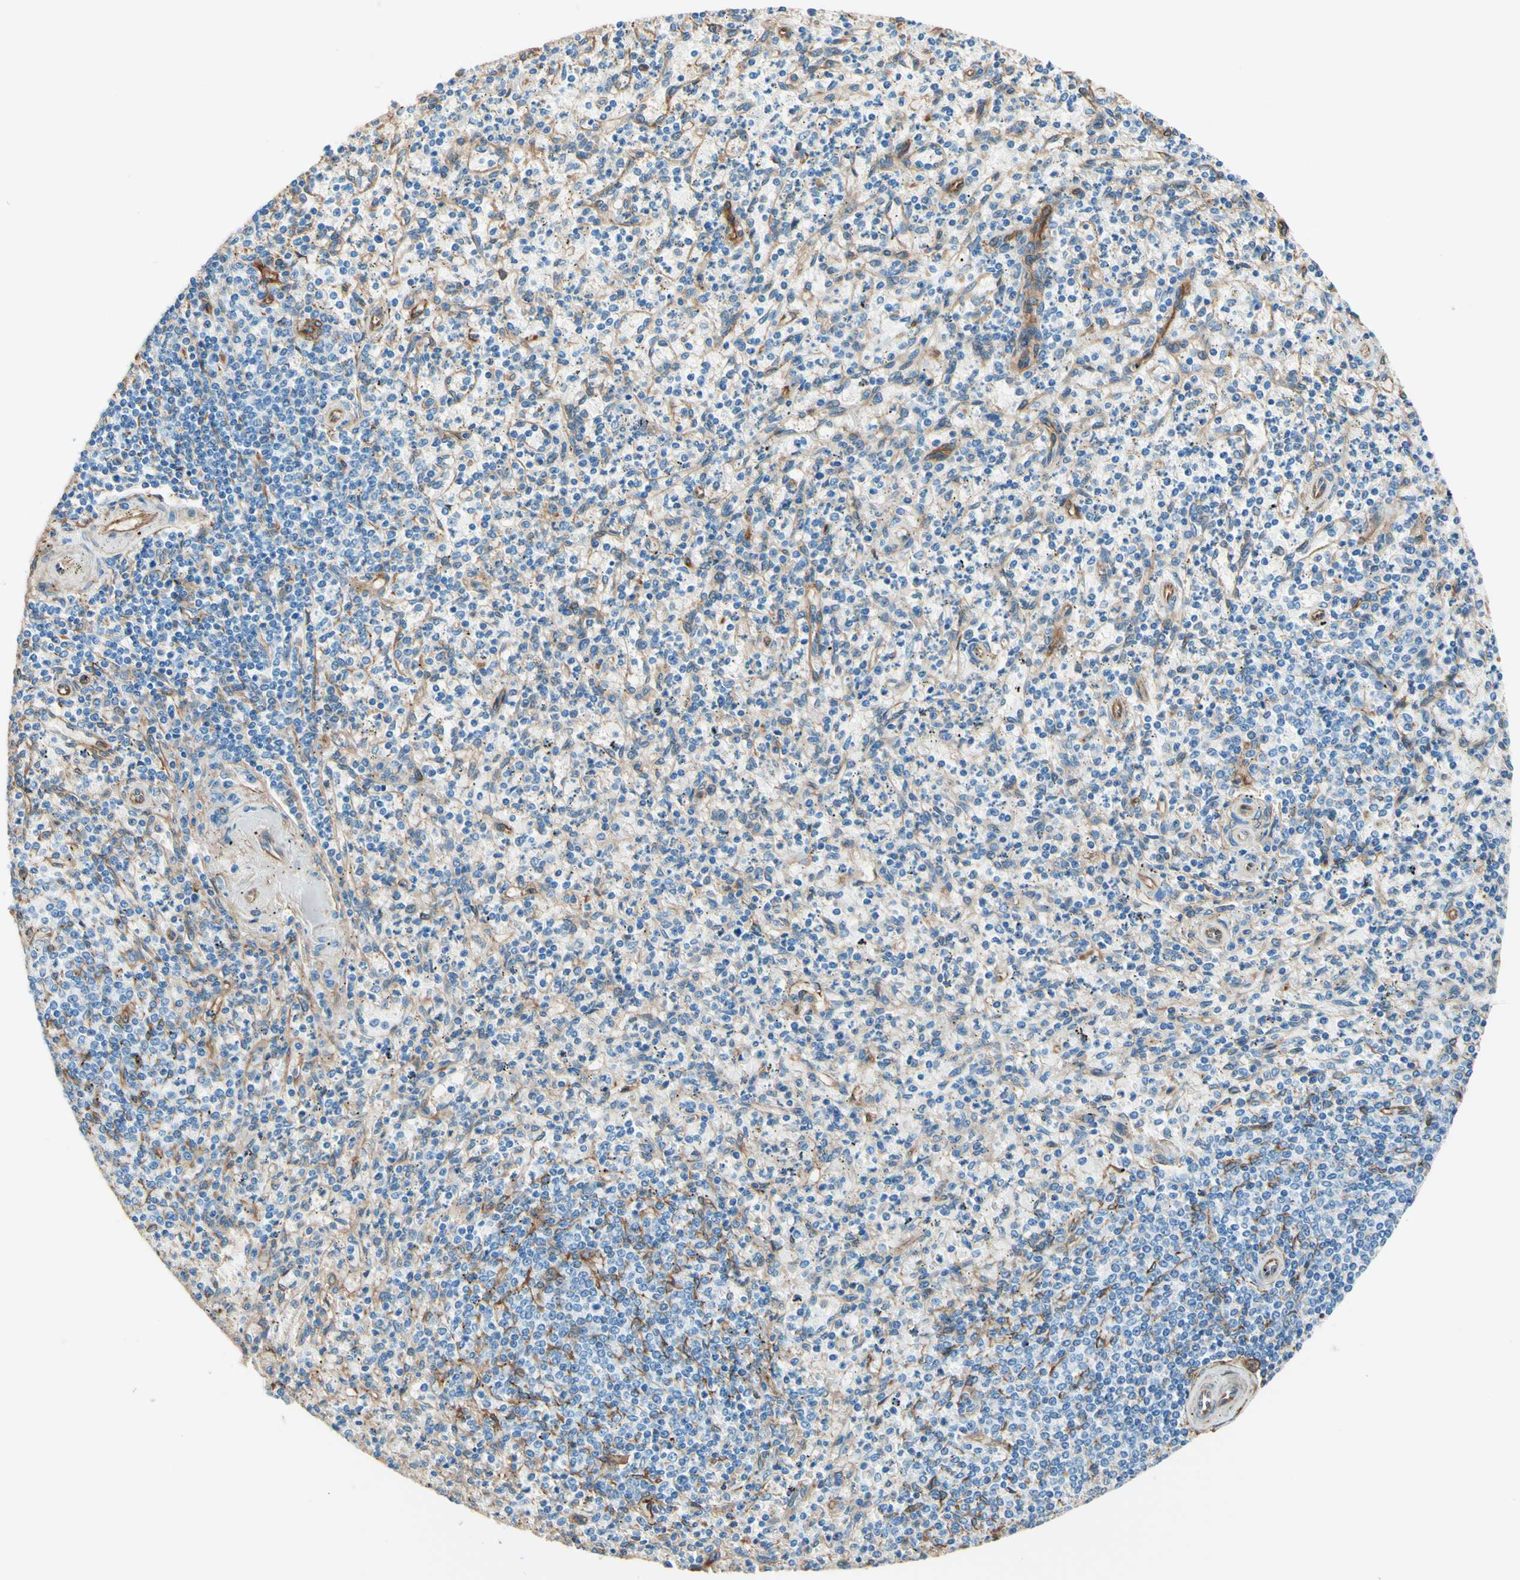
{"staining": {"intensity": "negative", "quantity": "none", "location": "none"}, "tissue": "spleen", "cell_type": "Cells in red pulp", "image_type": "normal", "snomed": [{"axis": "morphology", "description": "Normal tissue, NOS"}, {"axis": "topography", "description": "Spleen"}], "caption": "Immunohistochemistry (IHC) photomicrograph of normal spleen: human spleen stained with DAB (3,3'-diaminobenzidine) reveals no significant protein expression in cells in red pulp. (Stains: DAB IHC with hematoxylin counter stain, Microscopy: brightfield microscopy at high magnification).", "gene": "DPYSL3", "patient": {"sex": "male", "age": 72}}